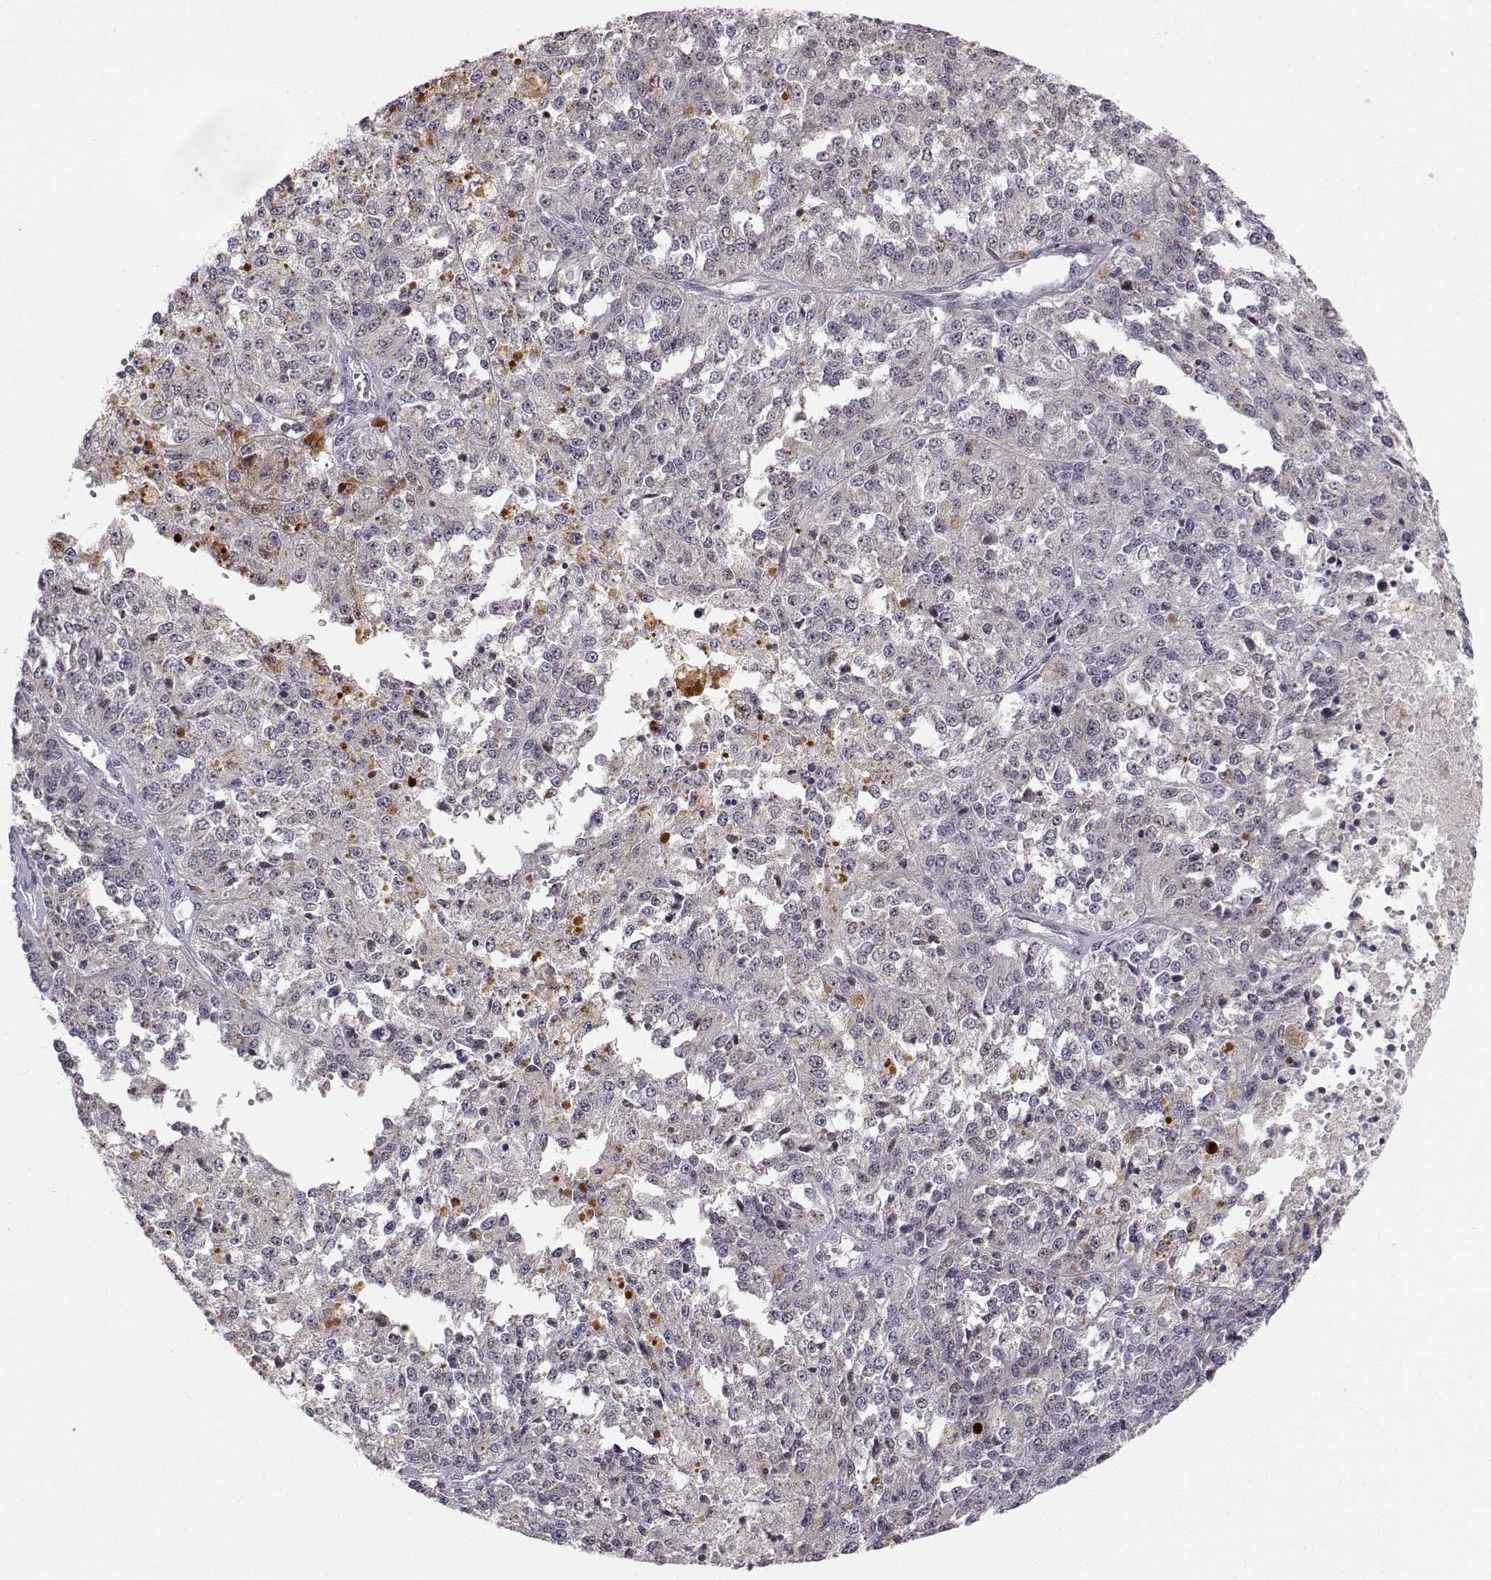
{"staining": {"intensity": "negative", "quantity": "none", "location": "none"}, "tissue": "melanoma", "cell_type": "Tumor cells", "image_type": "cancer", "snomed": [{"axis": "morphology", "description": "Malignant melanoma, Metastatic site"}, {"axis": "topography", "description": "Lymph node"}], "caption": "This is an immunohistochemistry (IHC) micrograph of malignant melanoma (metastatic site). There is no expression in tumor cells.", "gene": "HTR7", "patient": {"sex": "female", "age": 64}}